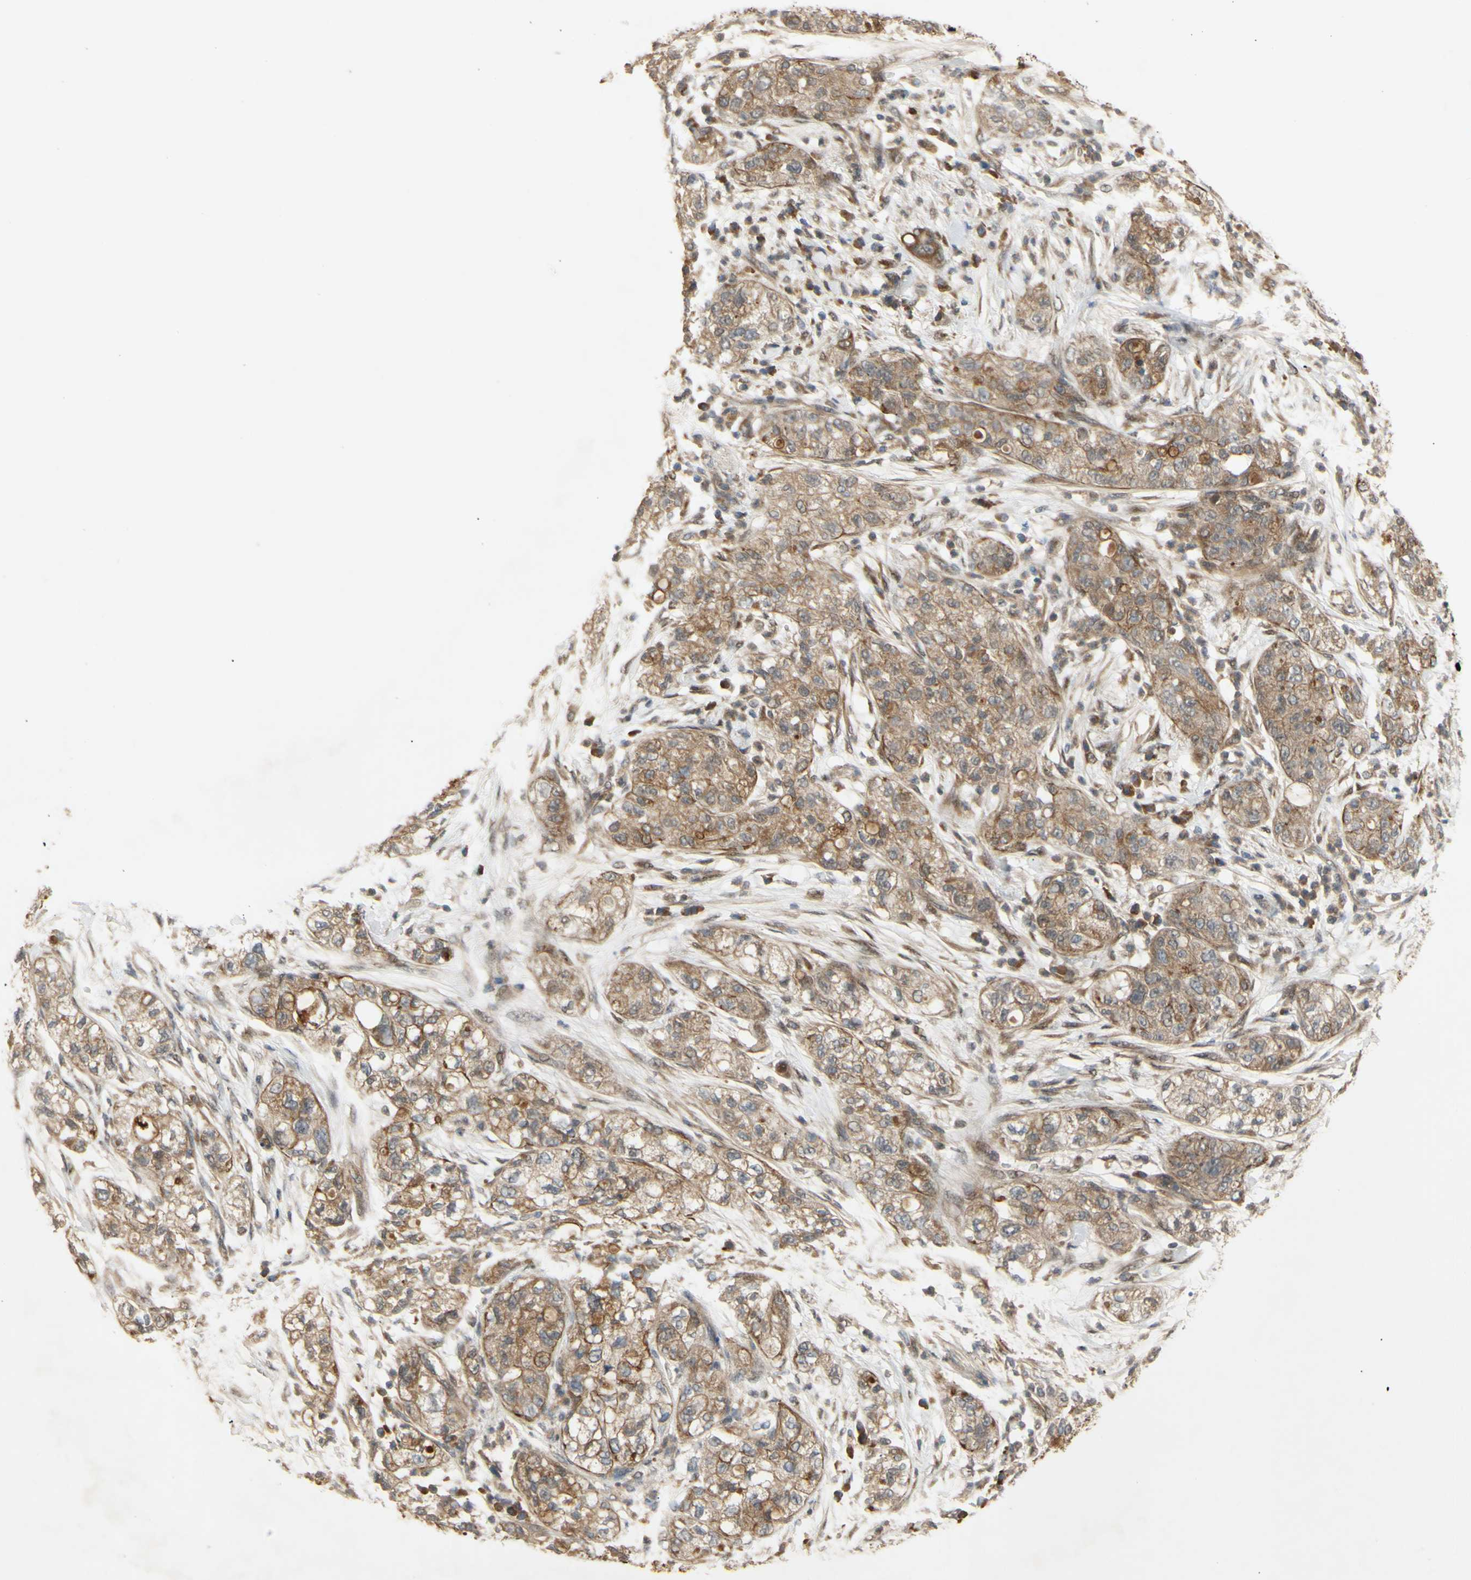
{"staining": {"intensity": "moderate", "quantity": ">75%", "location": "cytoplasmic/membranous"}, "tissue": "pancreatic cancer", "cell_type": "Tumor cells", "image_type": "cancer", "snomed": [{"axis": "morphology", "description": "Adenocarcinoma, NOS"}, {"axis": "topography", "description": "Pancreas"}], "caption": "The micrograph reveals immunohistochemical staining of pancreatic cancer. There is moderate cytoplasmic/membranous positivity is appreciated in about >75% of tumor cells.", "gene": "PKN1", "patient": {"sex": "female", "age": 78}}